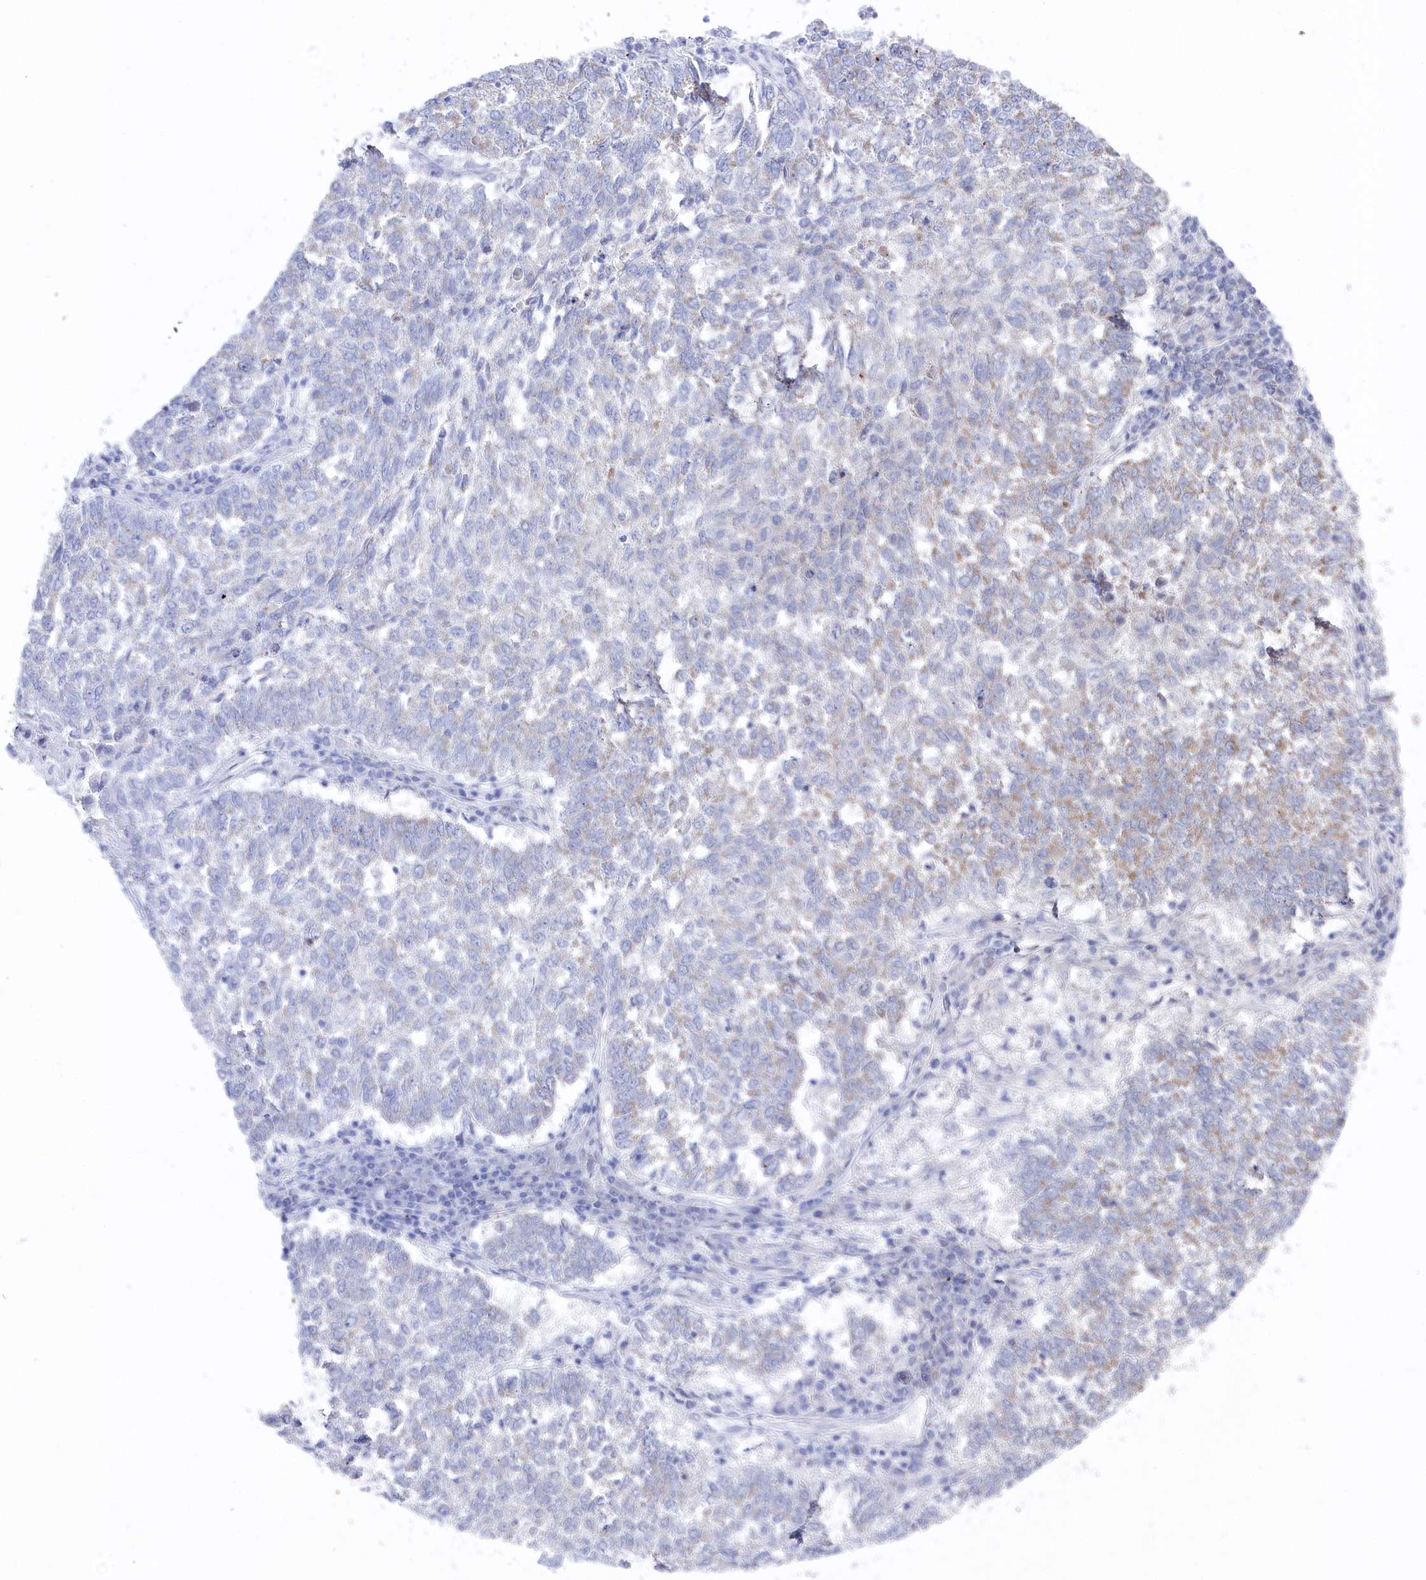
{"staining": {"intensity": "moderate", "quantity": "<25%", "location": "cytoplasmic/membranous"}, "tissue": "lung cancer", "cell_type": "Tumor cells", "image_type": "cancer", "snomed": [{"axis": "morphology", "description": "Squamous cell carcinoma, NOS"}, {"axis": "topography", "description": "Lung"}], "caption": "The immunohistochemical stain highlights moderate cytoplasmic/membranous expression in tumor cells of lung cancer tissue.", "gene": "GLS2", "patient": {"sex": "male", "age": 73}}